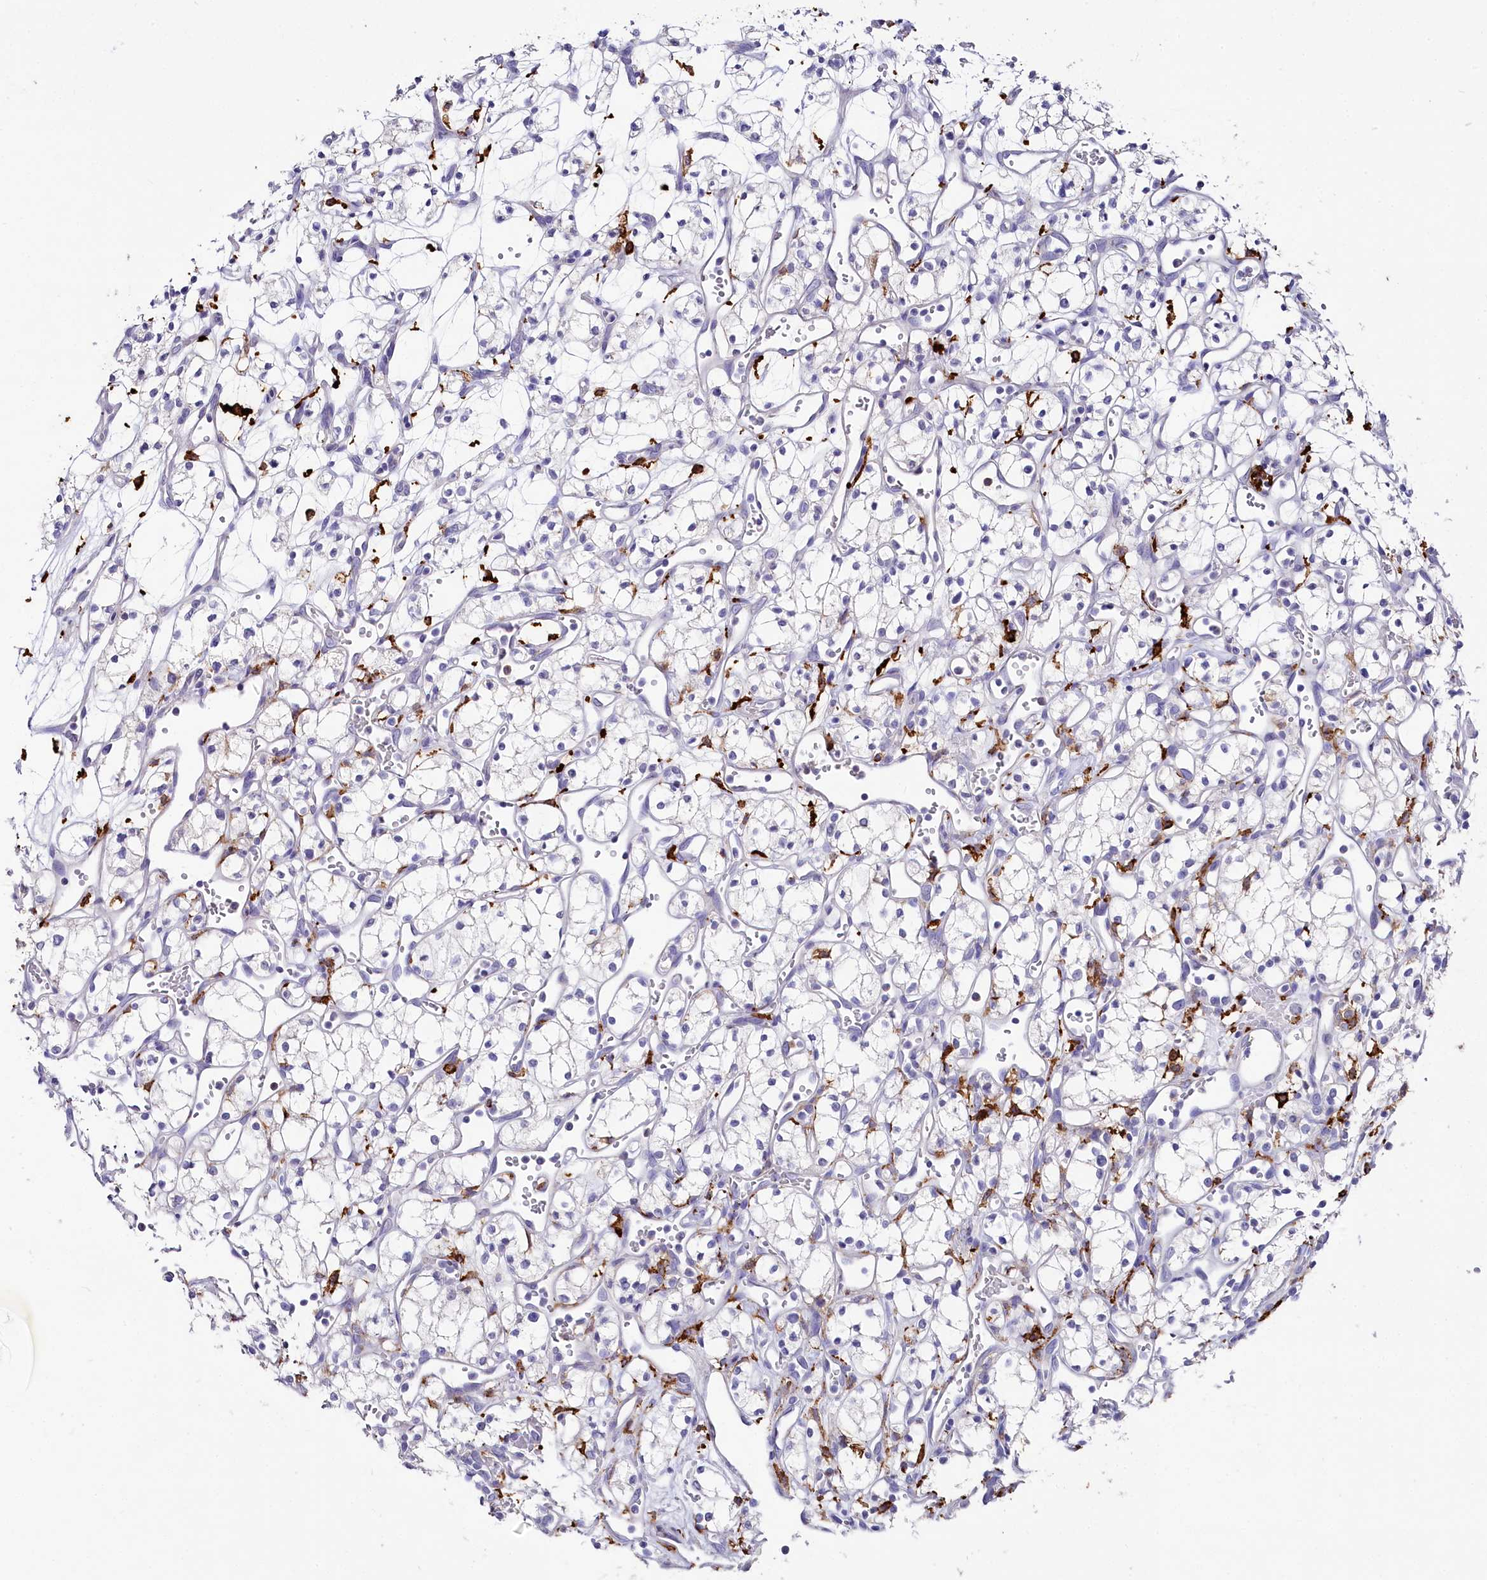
{"staining": {"intensity": "negative", "quantity": "none", "location": "none"}, "tissue": "renal cancer", "cell_type": "Tumor cells", "image_type": "cancer", "snomed": [{"axis": "morphology", "description": "Adenocarcinoma, NOS"}, {"axis": "topography", "description": "Kidney"}], "caption": "Immunohistochemistry of human renal adenocarcinoma demonstrates no positivity in tumor cells.", "gene": "CLEC4M", "patient": {"sex": "male", "age": 59}}